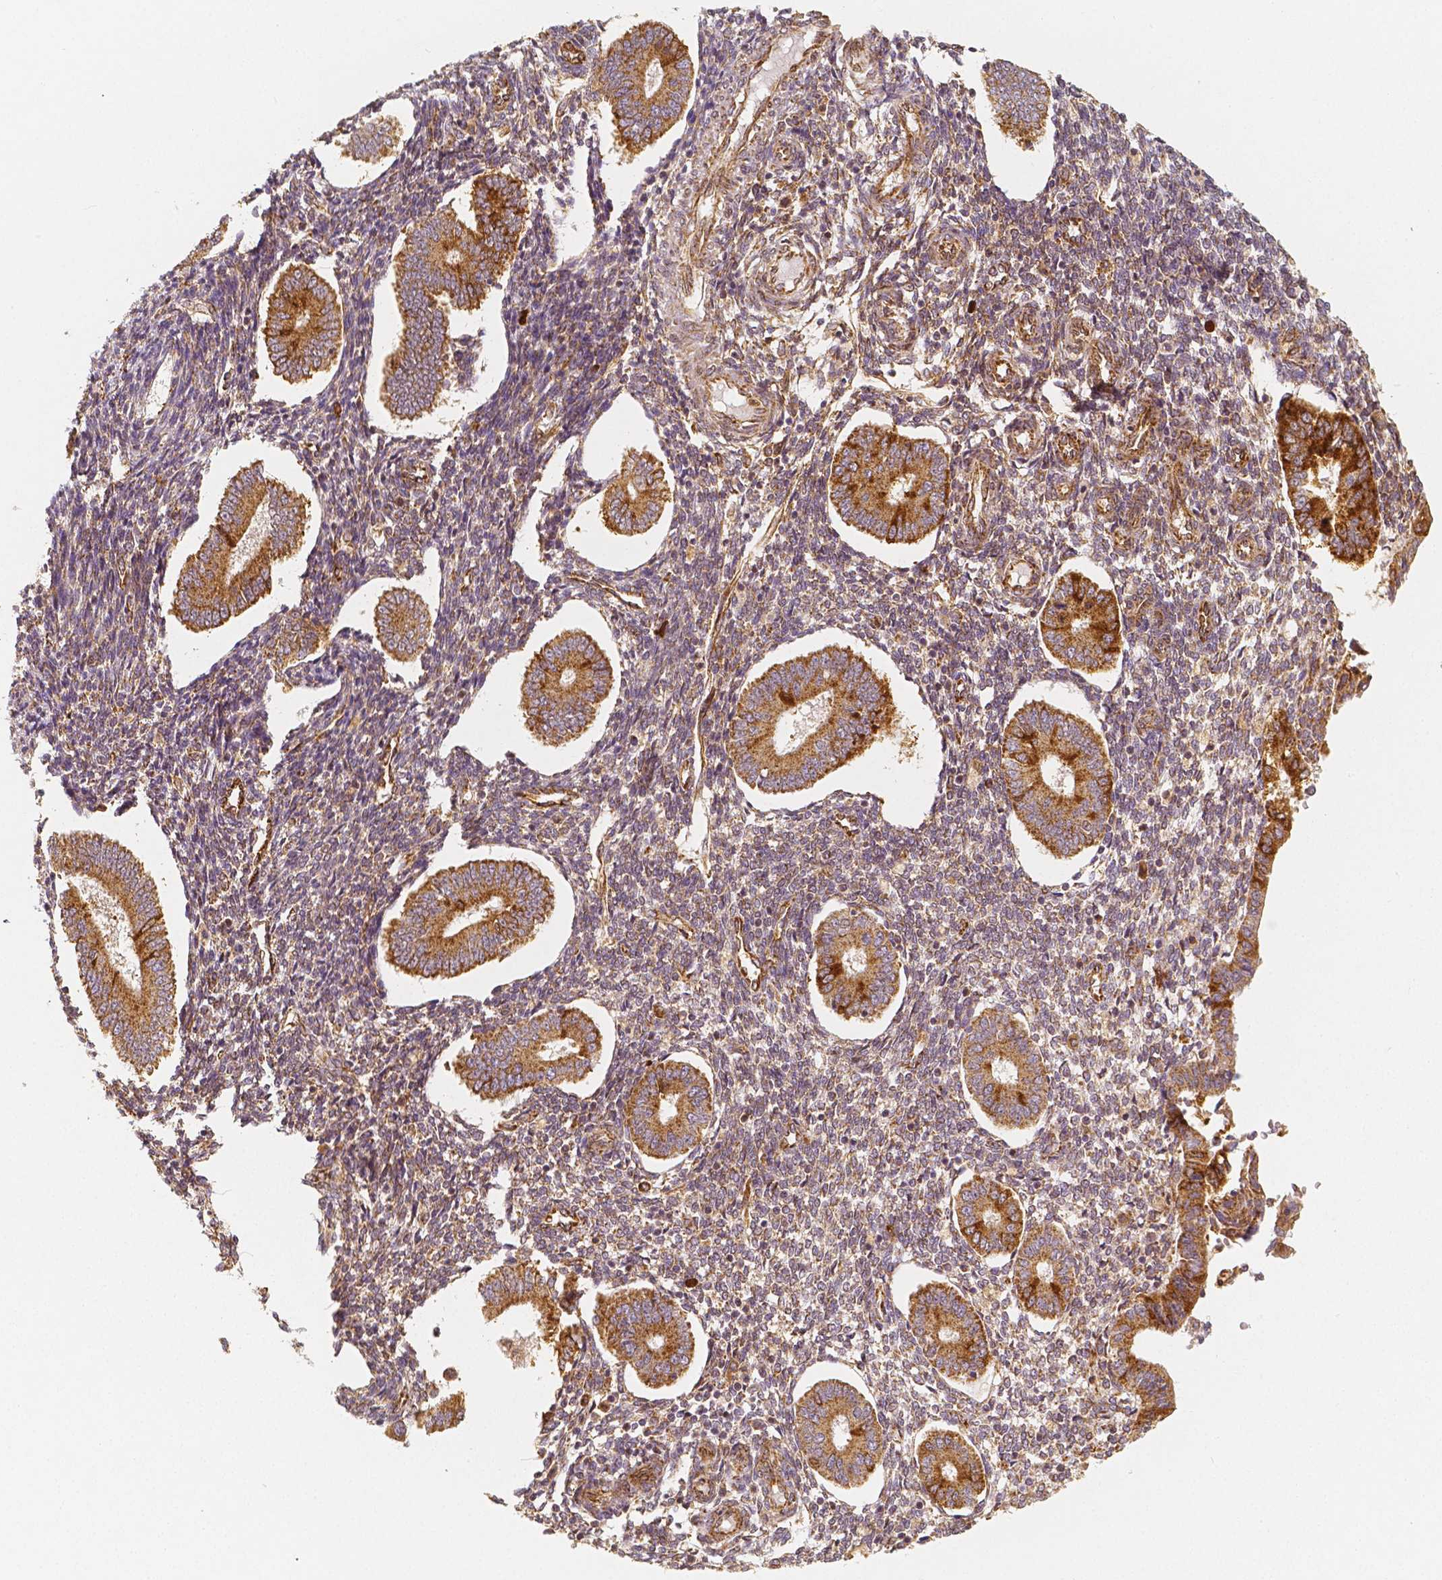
{"staining": {"intensity": "weak", "quantity": "<25%", "location": "cytoplasmic/membranous"}, "tissue": "endometrium", "cell_type": "Cells in endometrial stroma", "image_type": "normal", "snomed": [{"axis": "morphology", "description": "Normal tissue, NOS"}, {"axis": "topography", "description": "Endometrium"}], "caption": "Human endometrium stained for a protein using IHC displays no positivity in cells in endometrial stroma.", "gene": "PGAM5", "patient": {"sex": "female", "age": 40}}